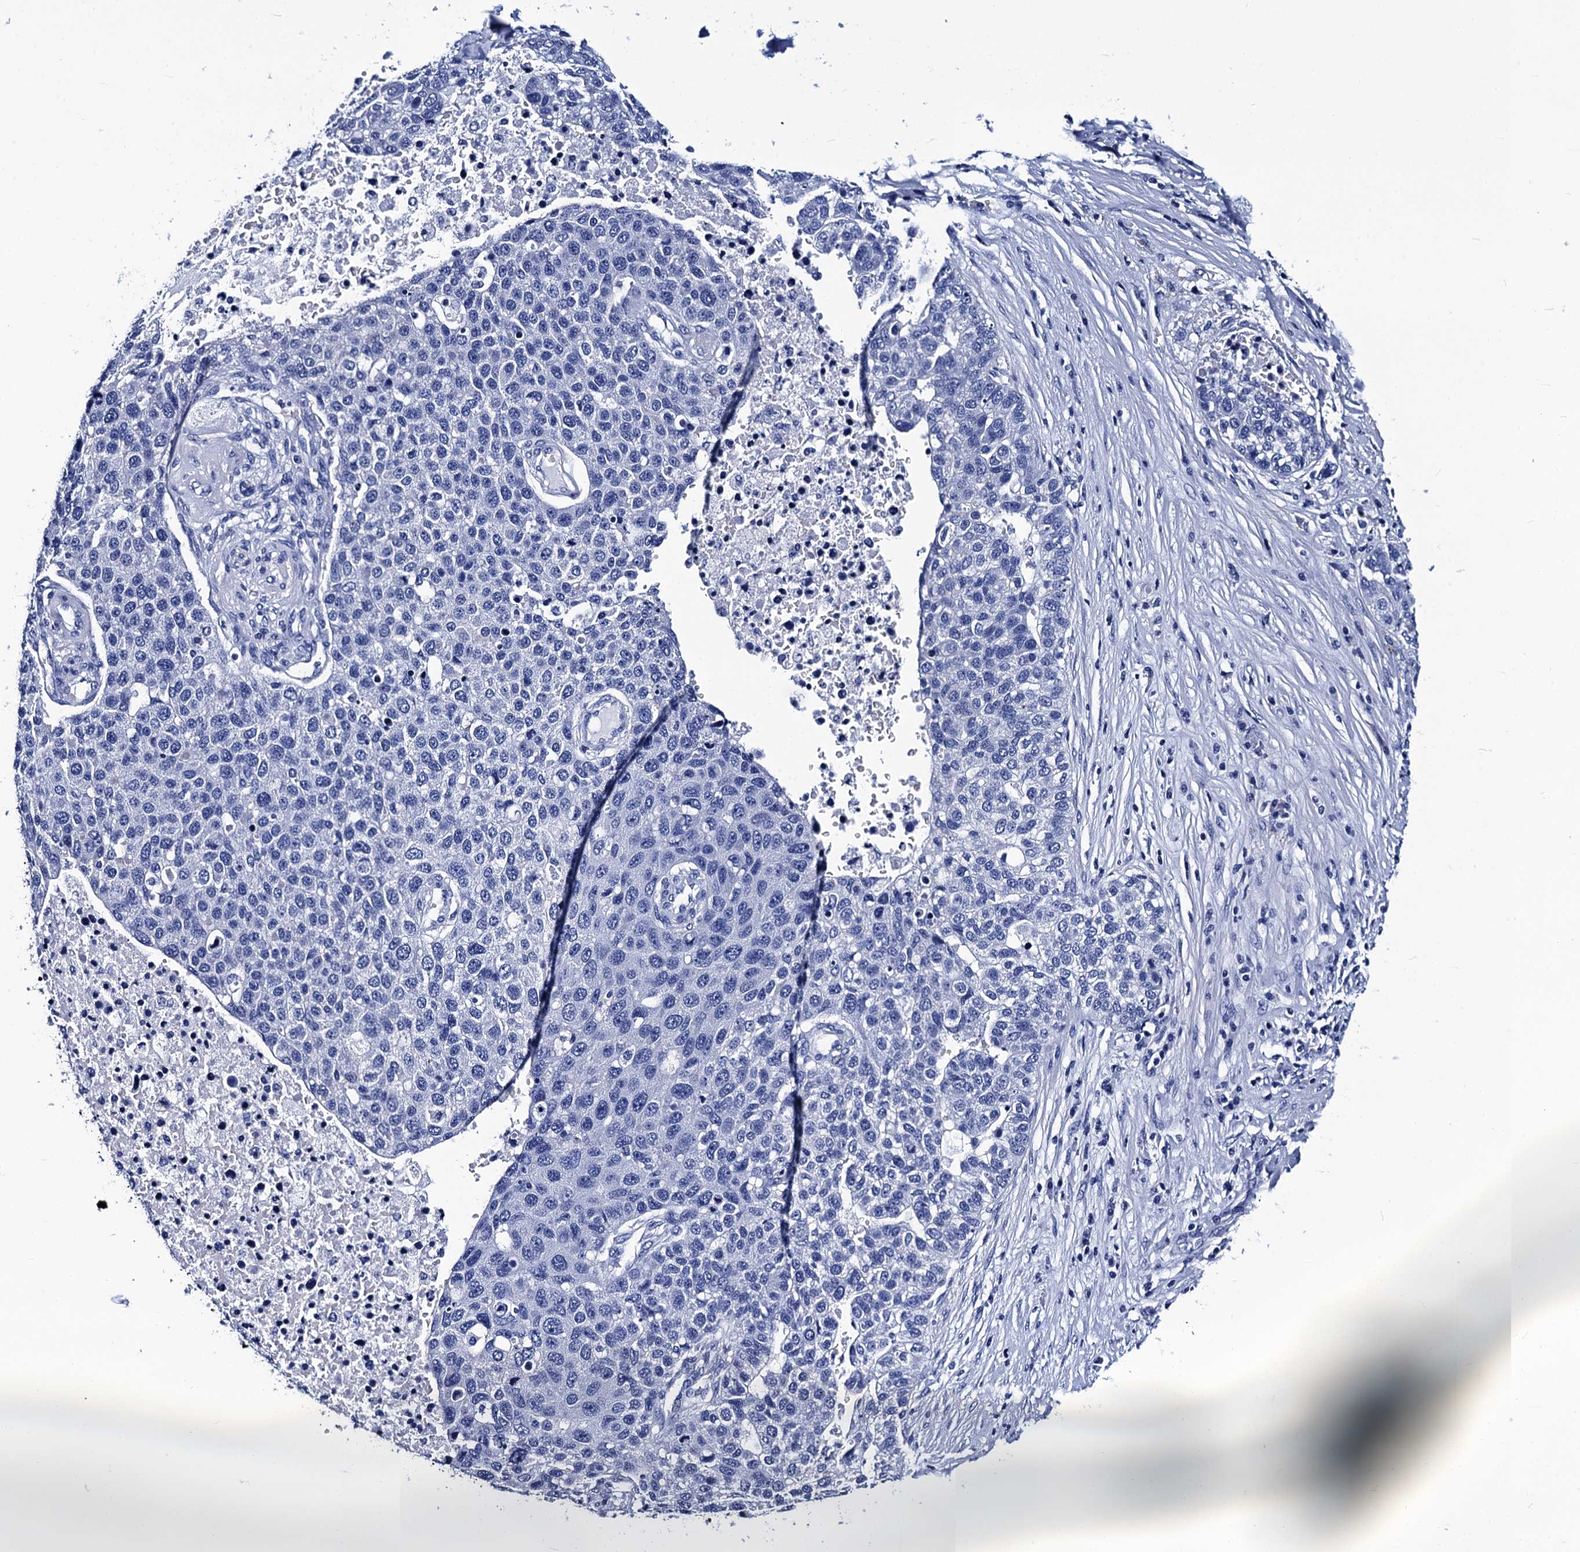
{"staining": {"intensity": "negative", "quantity": "none", "location": "none"}, "tissue": "pancreatic cancer", "cell_type": "Tumor cells", "image_type": "cancer", "snomed": [{"axis": "morphology", "description": "Adenocarcinoma, NOS"}, {"axis": "topography", "description": "Pancreas"}], "caption": "Photomicrograph shows no significant protein staining in tumor cells of pancreatic cancer.", "gene": "MYBPC3", "patient": {"sex": "female", "age": 61}}